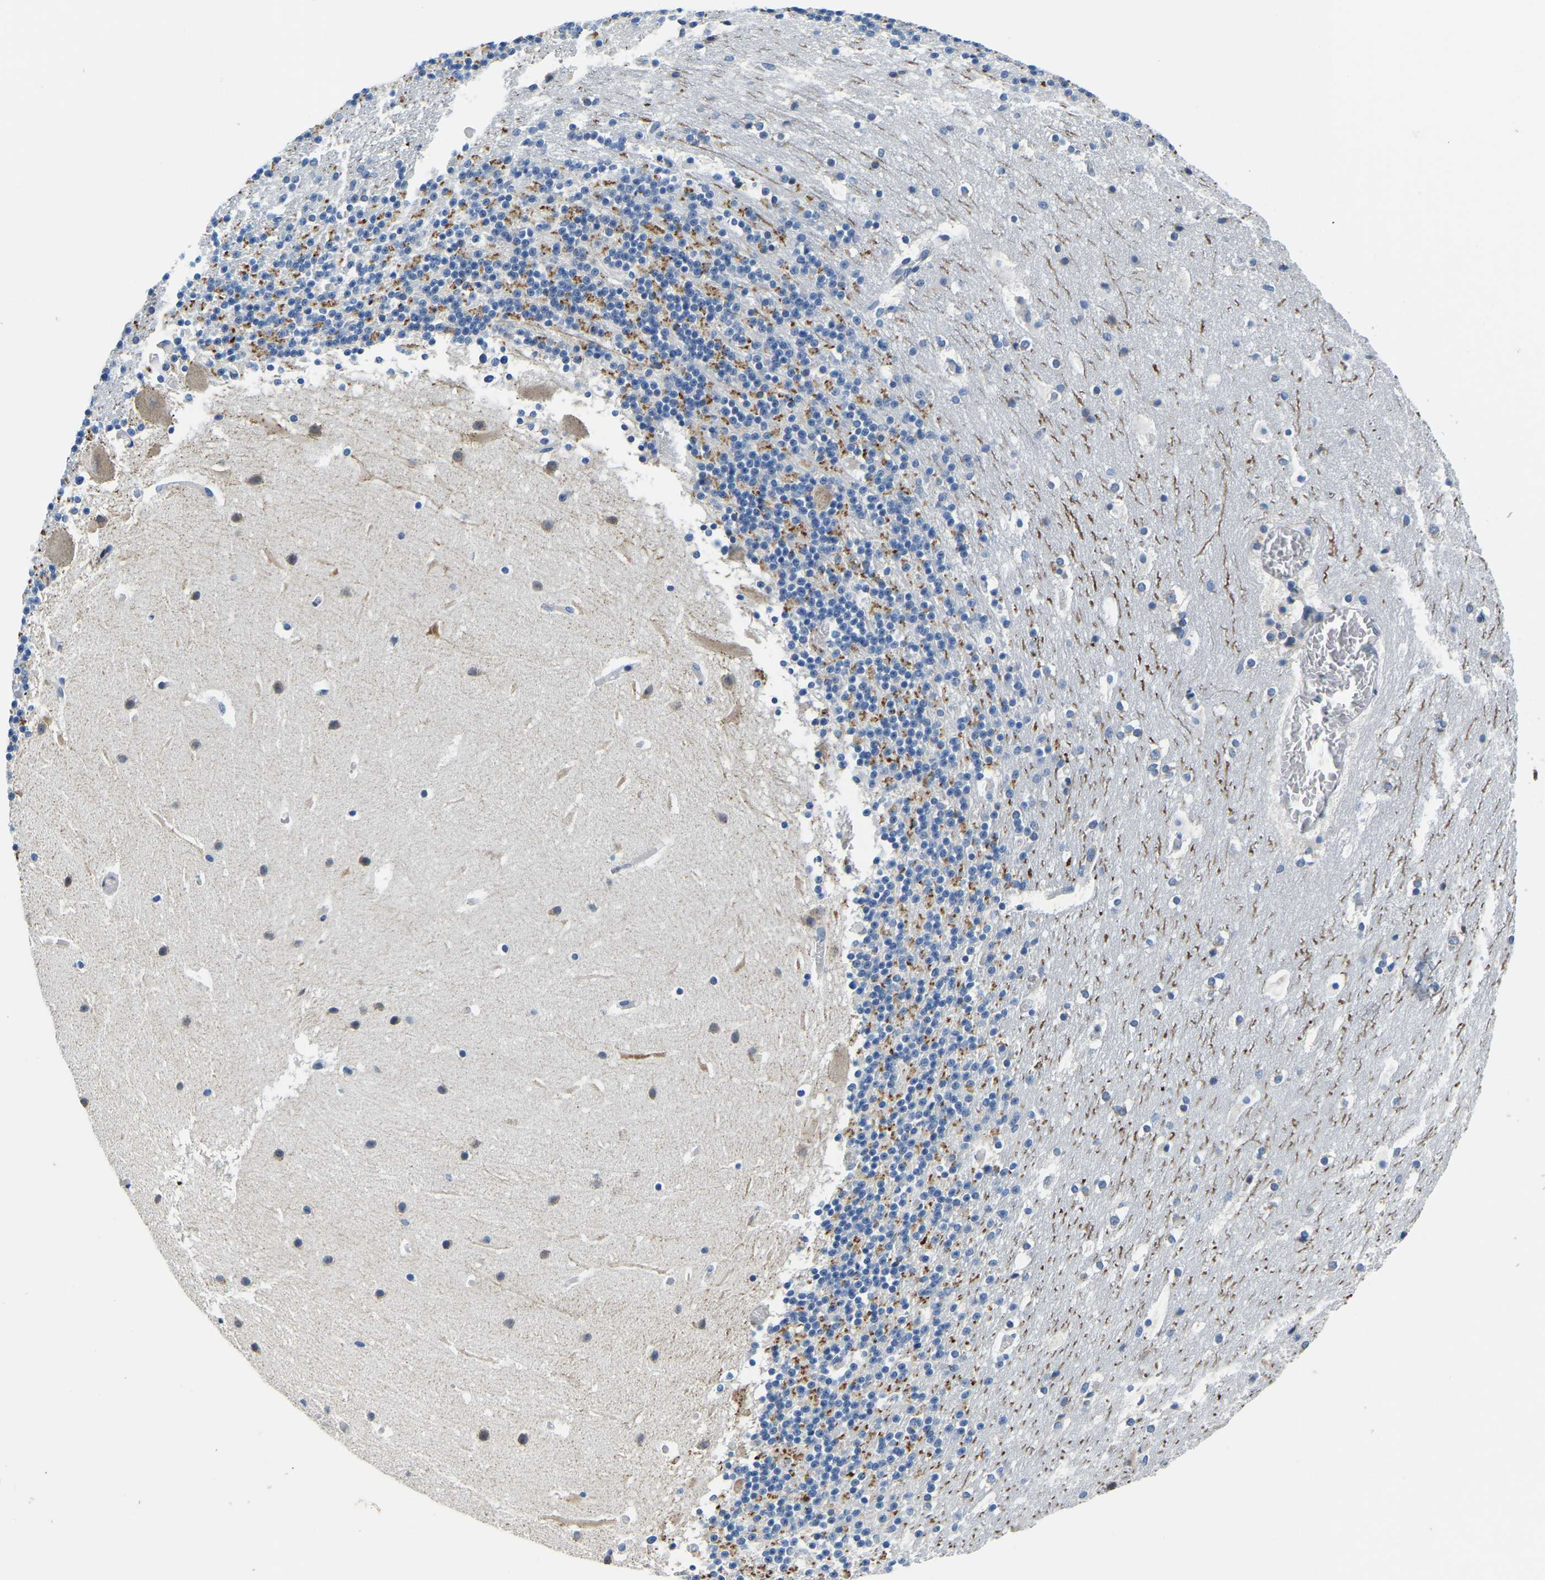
{"staining": {"intensity": "negative", "quantity": "none", "location": "none"}, "tissue": "cerebellum", "cell_type": "Cells in granular layer", "image_type": "normal", "snomed": [{"axis": "morphology", "description": "Normal tissue, NOS"}, {"axis": "topography", "description": "Cerebellum"}], "caption": "Immunohistochemistry (IHC) image of normal cerebellum: human cerebellum stained with DAB (3,3'-diaminobenzidine) exhibits no significant protein staining in cells in granular layer.", "gene": "LIAS", "patient": {"sex": "male", "age": 45}}